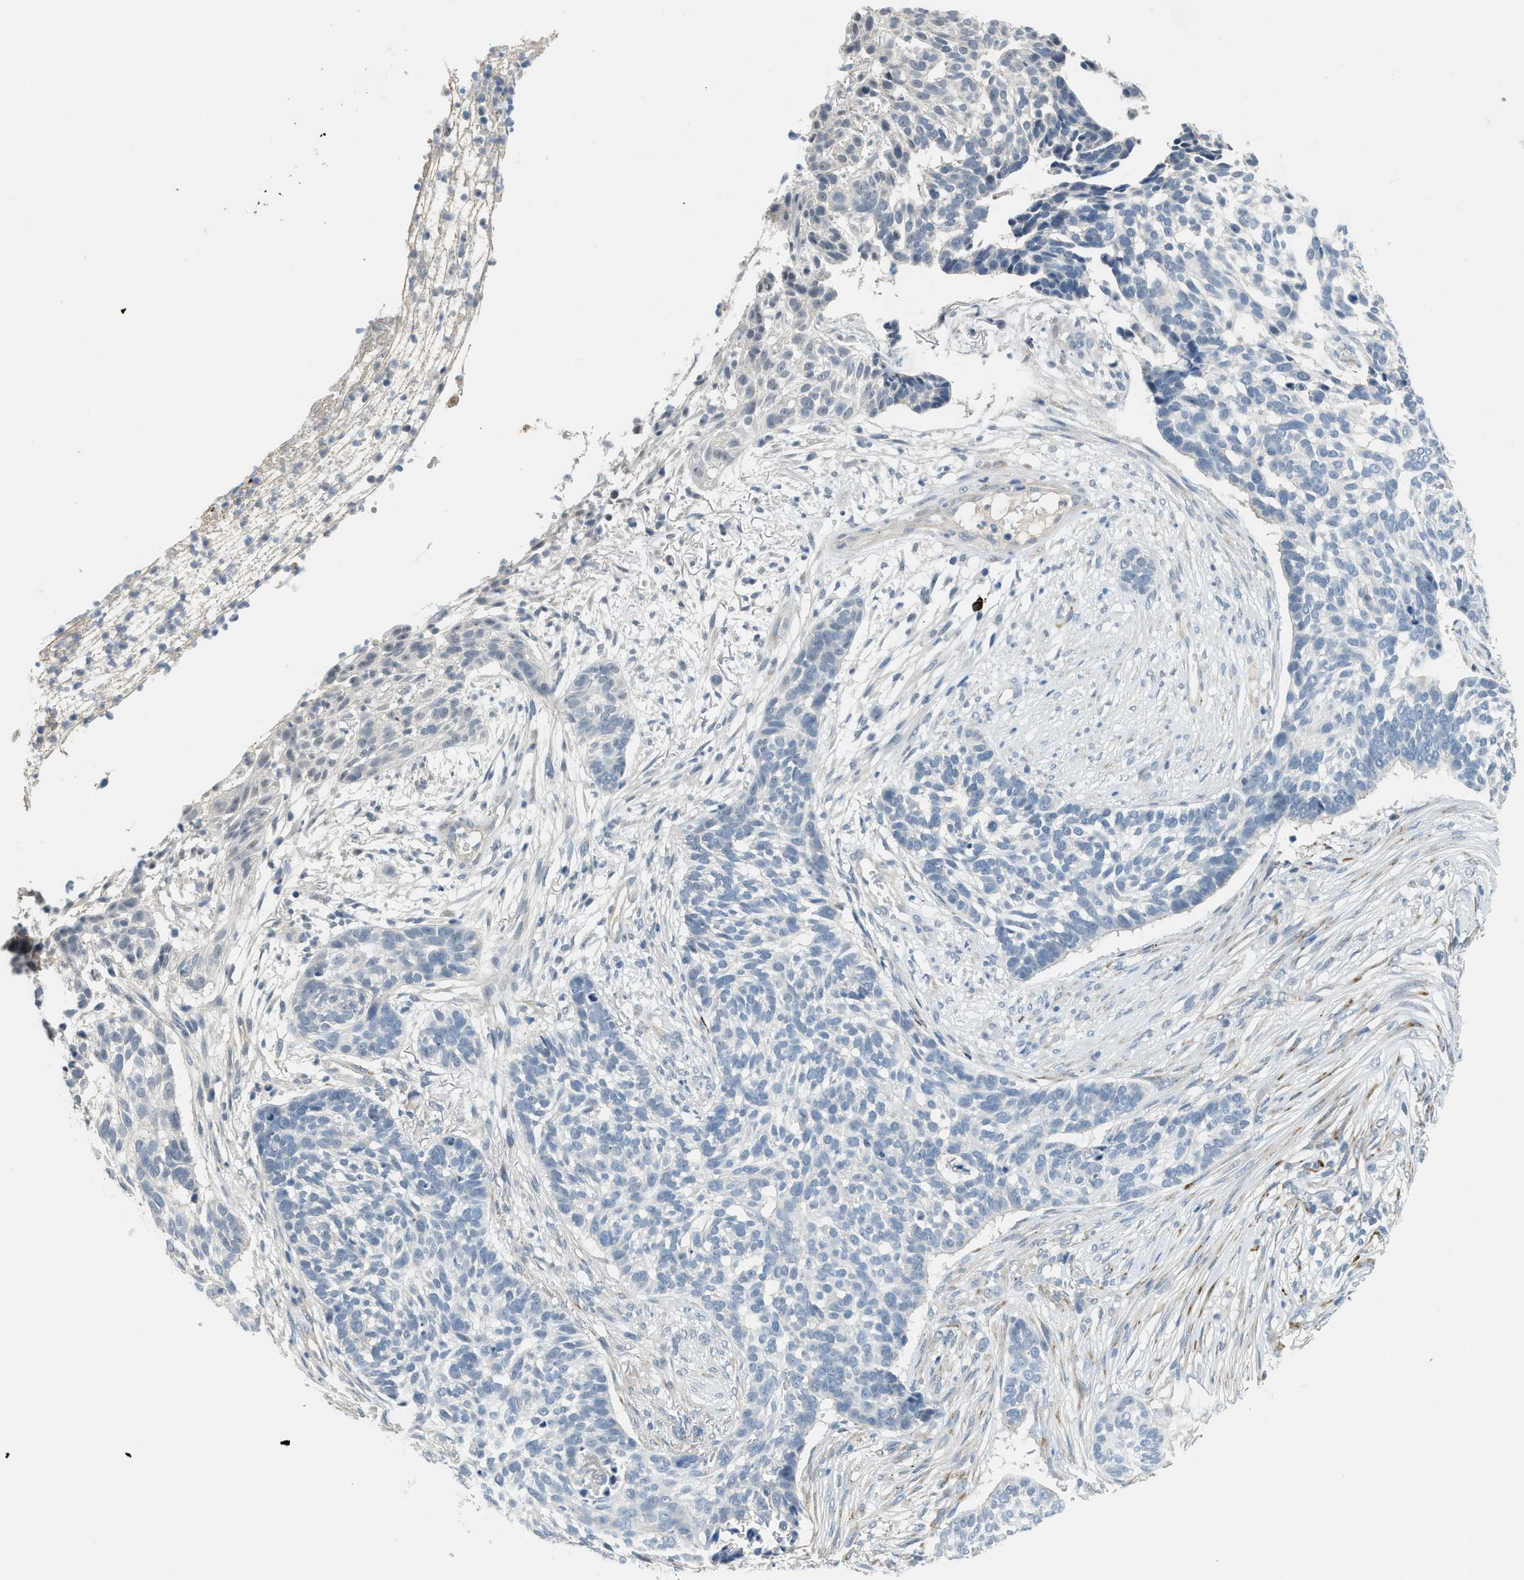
{"staining": {"intensity": "negative", "quantity": "none", "location": "none"}, "tissue": "skin cancer", "cell_type": "Tumor cells", "image_type": "cancer", "snomed": [{"axis": "morphology", "description": "Basal cell carcinoma"}, {"axis": "topography", "description": "Skin"}], "caption": "The image reveals no staining of tumor cells in basal cell carcinoma (skin). (DAB (3,3'-diaminobenzidine) IHC visualized using brightfield microscopy, high magnification).", "gene": "TMEM154", "patient": {"sex": "male", "age": 85}}